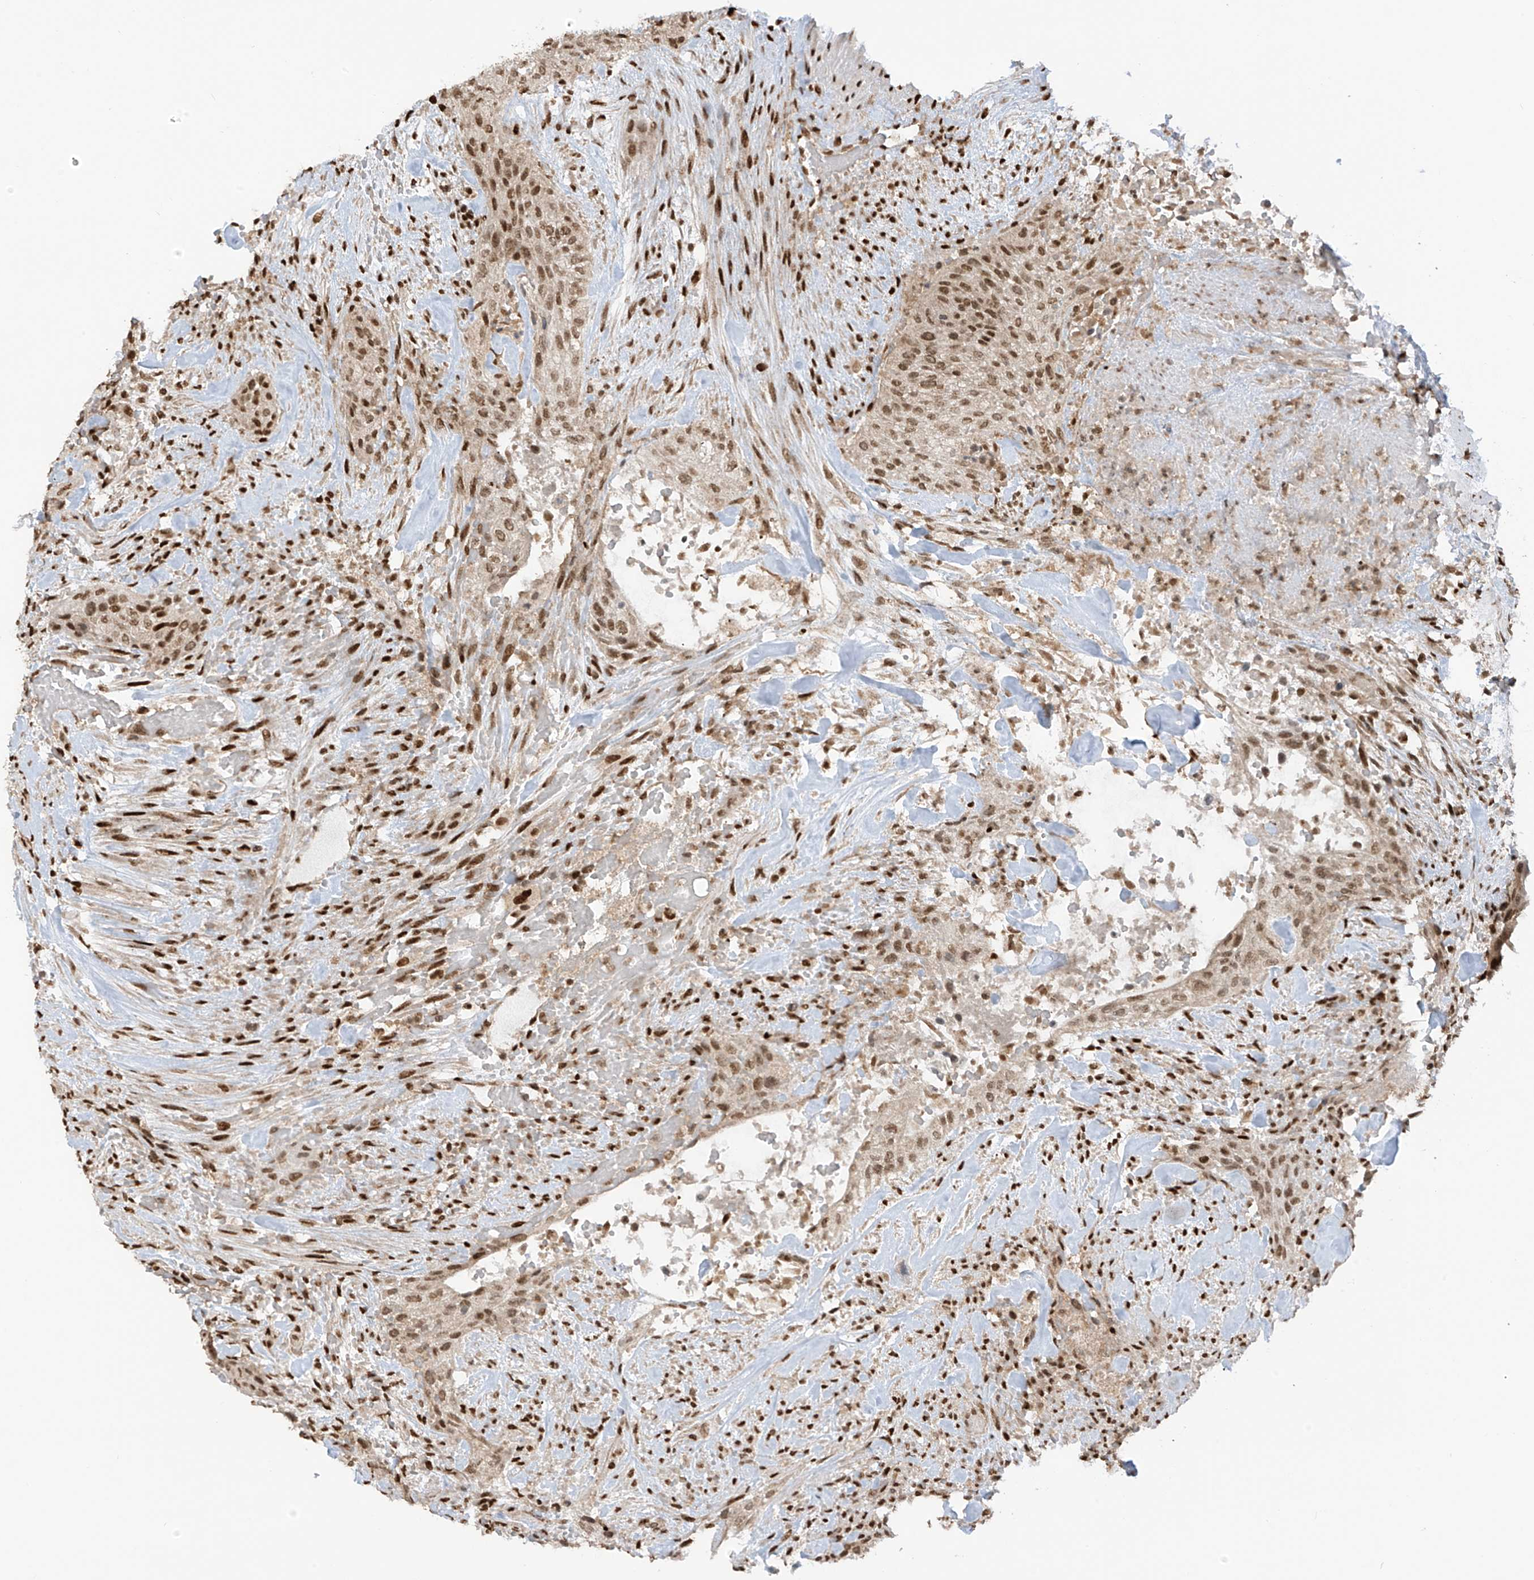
{"staining": {"intensity": "moderate", "quantity": ">75%", "location": "nuclear"}, "tissue": "urothelial cancer", "cell_type": "Tumor cells", "image_type": "cancer", "snomed": [{"axis": "morphology", "description": "Urothelial carcinoma, High grade"}, {"axis": "topography", "description": "Urinary bladder"}], "caption": "An image showing moderate nuclear positivity in about >75% of tumor cells in urothelial cancer, as visualized by brown immunohistochemical staining.", "gene": "KPNB1", "patient": {"sex": "male", "age": 35}}